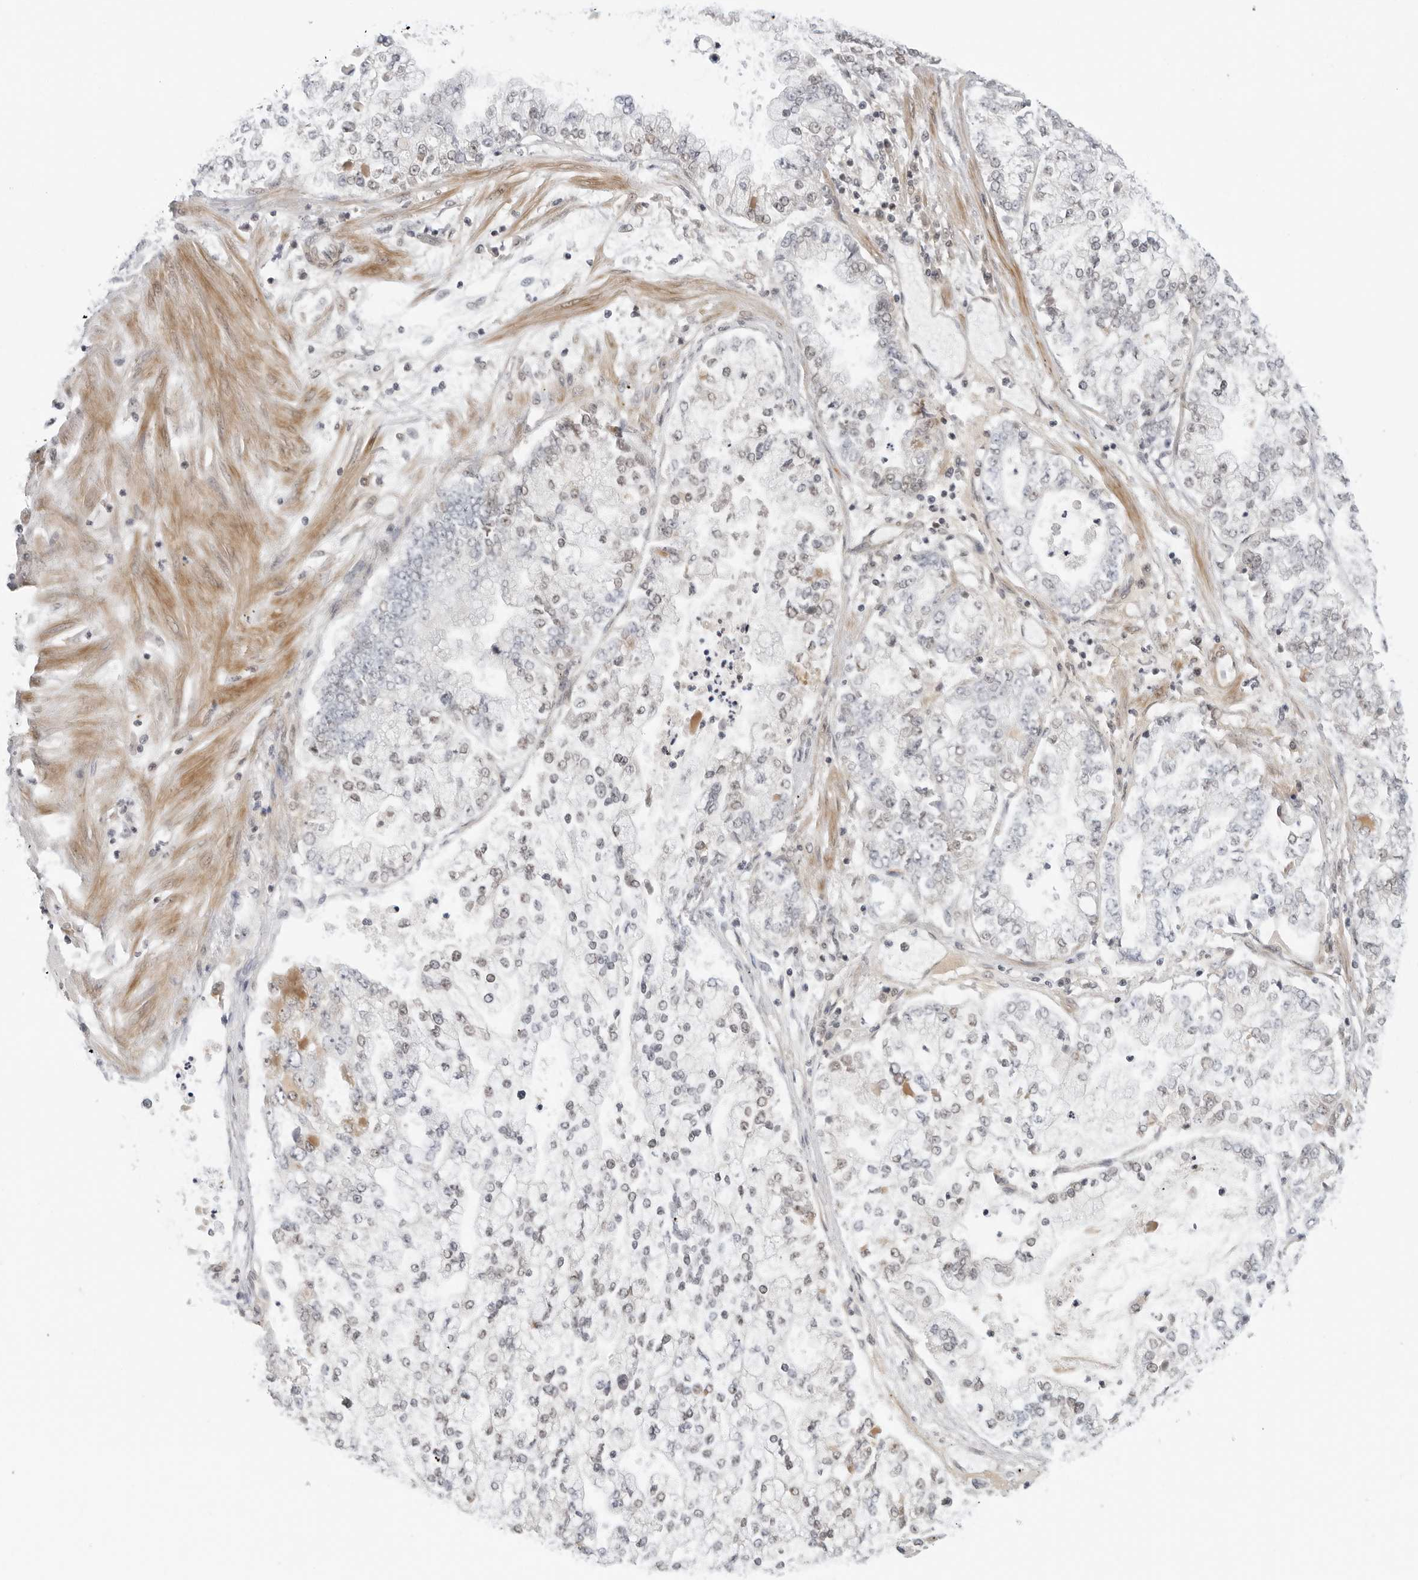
{"staining": {"intensity": "negative", "quantity": "none", "location": "none"}, "tissue": "stomach cancer", "cell_type": "Tumor cells", "image_type": "cancer", "snomed": [{"axis": "morphology", "description": "Adenocarcinoma, NOS"}, {"axis": "topography", "description": "Stomach"}], "caption": "DAB immunohistochemical staining of stomach cancer (adenocarcinoma) shows no significant positivity in tumor cells.", "gene": "SUGCT", "patient": {"sex": "male", "age": 76}}